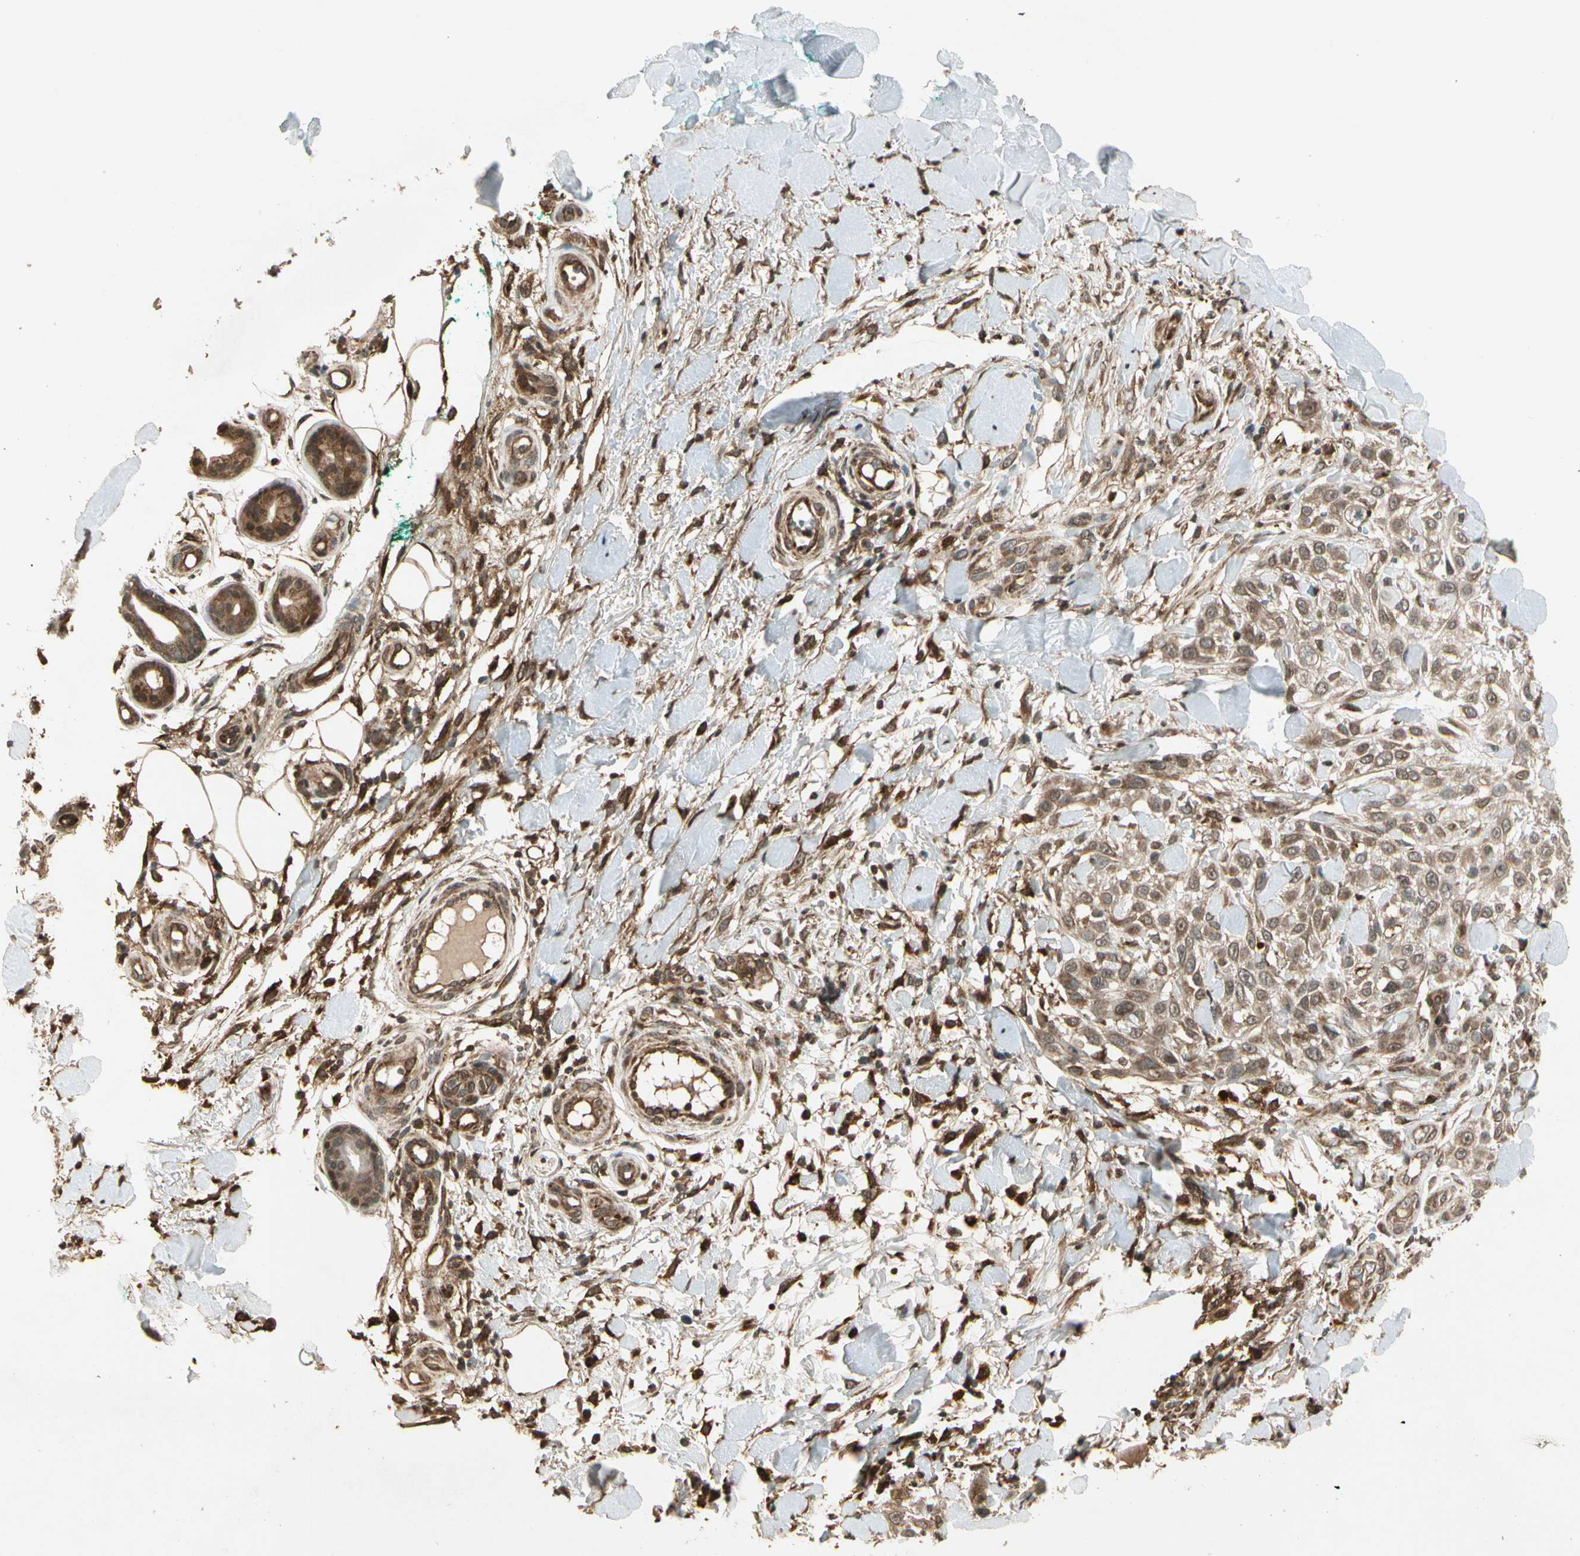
{"staining": {"intensity": "weak", "quantity": ">75%", "location": "cytoplasmic/membranous"}, "tissue": "skin cancer", "cell_type": "Tumor cells", "image_type": "cancer", "snomed": [{"axis": "morphology", "description": "Squamous cell carcinoma, NOS"}, {"axis": "topography", "description": "Skin"}], "caption": "This photomicrograph demonstrates immunohistochemistry staining of skin cancer (squamous cell carcinoma), with low weak cytoplasmic/membranous positivity in about >75% of tumor cells.", "gene": "GLUL", "patient": {"sex": "female", "age": 42}}